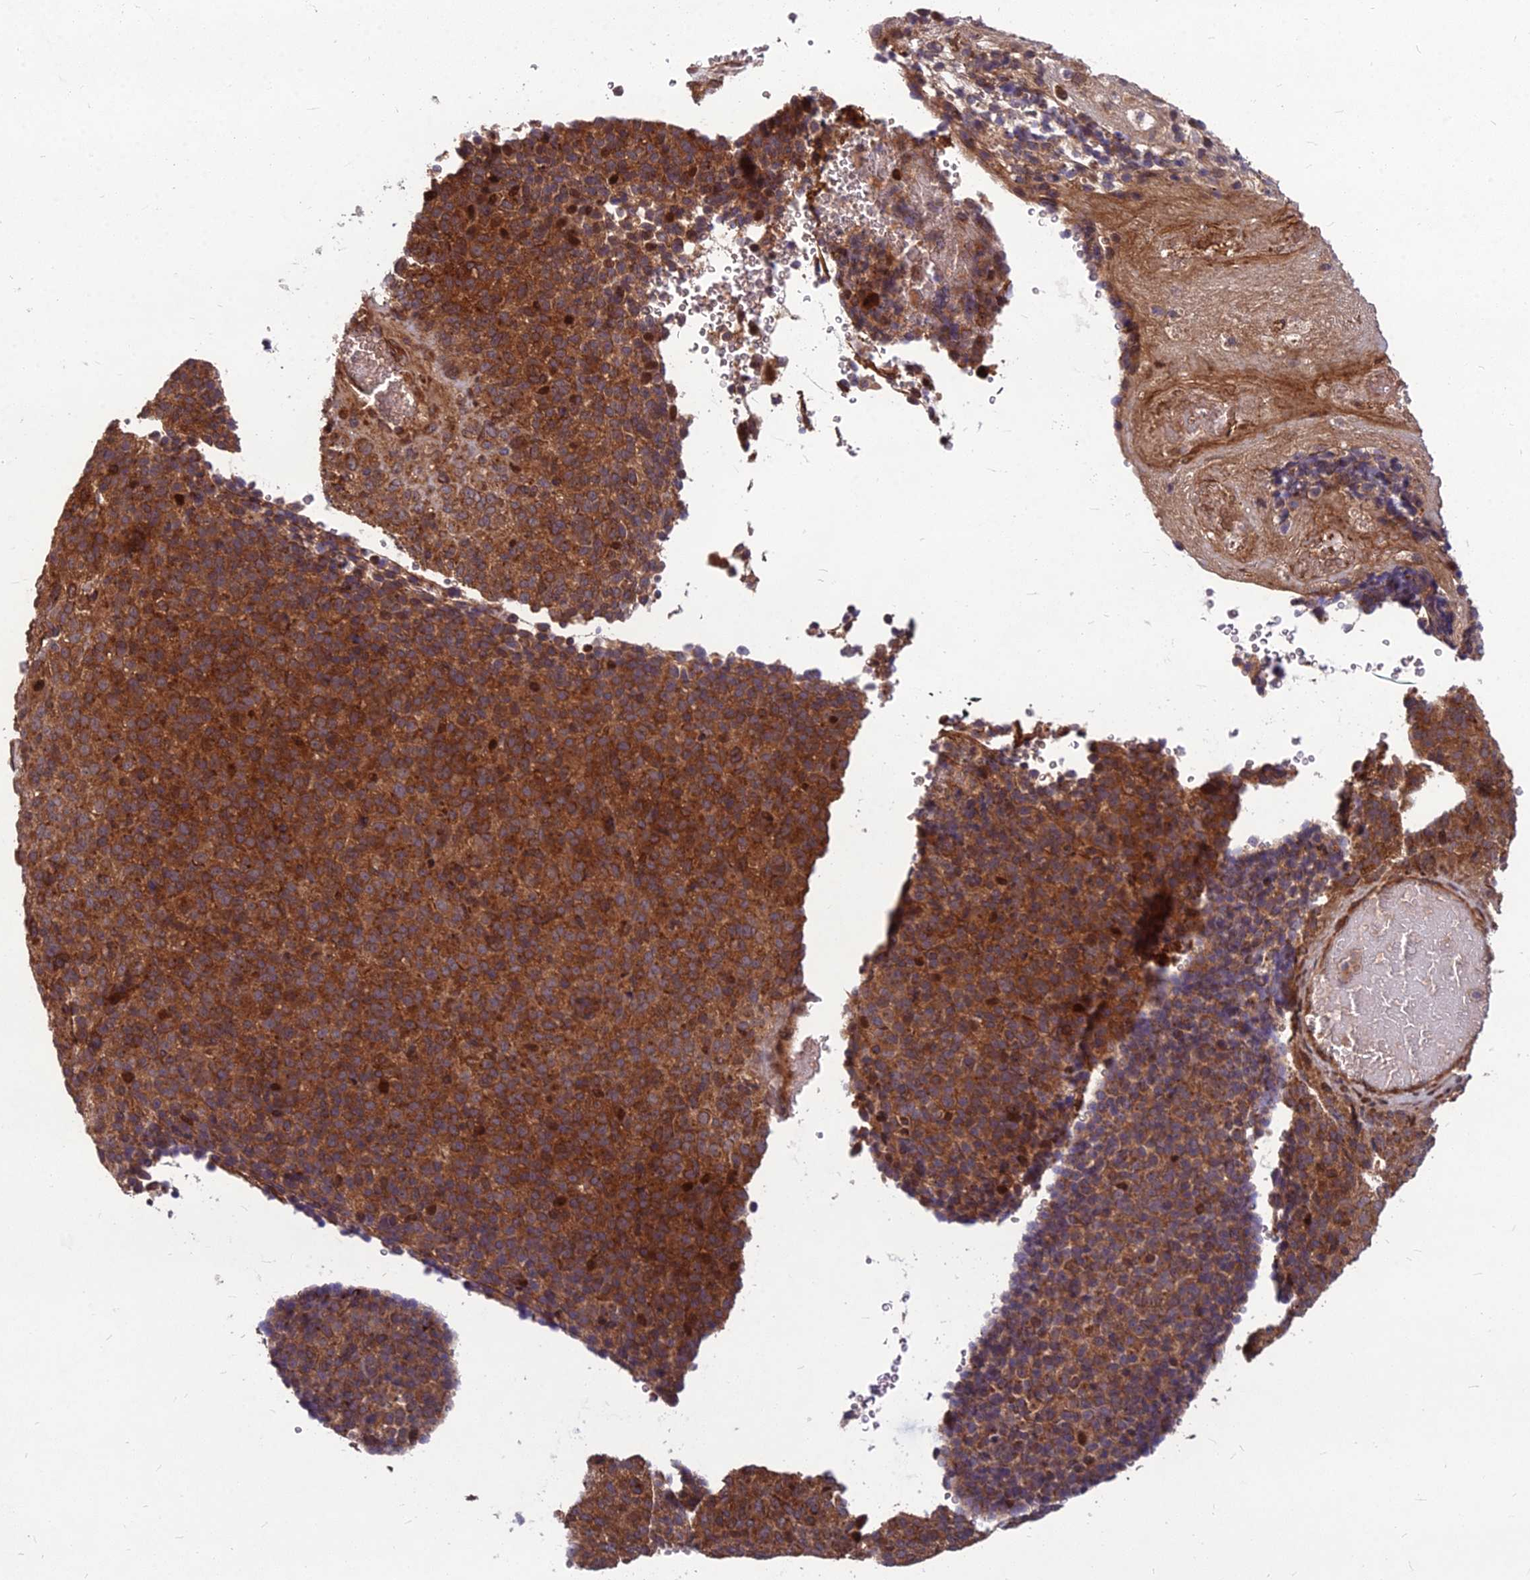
{"staining": {"intensity": "strong", "quantity": ">75%", "location": "cytoplasmic/membranous"}, "tissue": "melanoma", "cell_type": "Tumor cells", "image_type": "cancer", "snomed": [{"axis": "morphology", "description": "Malignant melanoma, Metastatic site"}, {"axis": "topography", "description": "Brain"}], "caption": "A brown stain shows strong cytoplasmic/membranous positivity of a protein in malignant melanoma (metastatic site) tumor cells.", "gene": "MFSD8", "patient": {"sex": "female", "age": 56}}